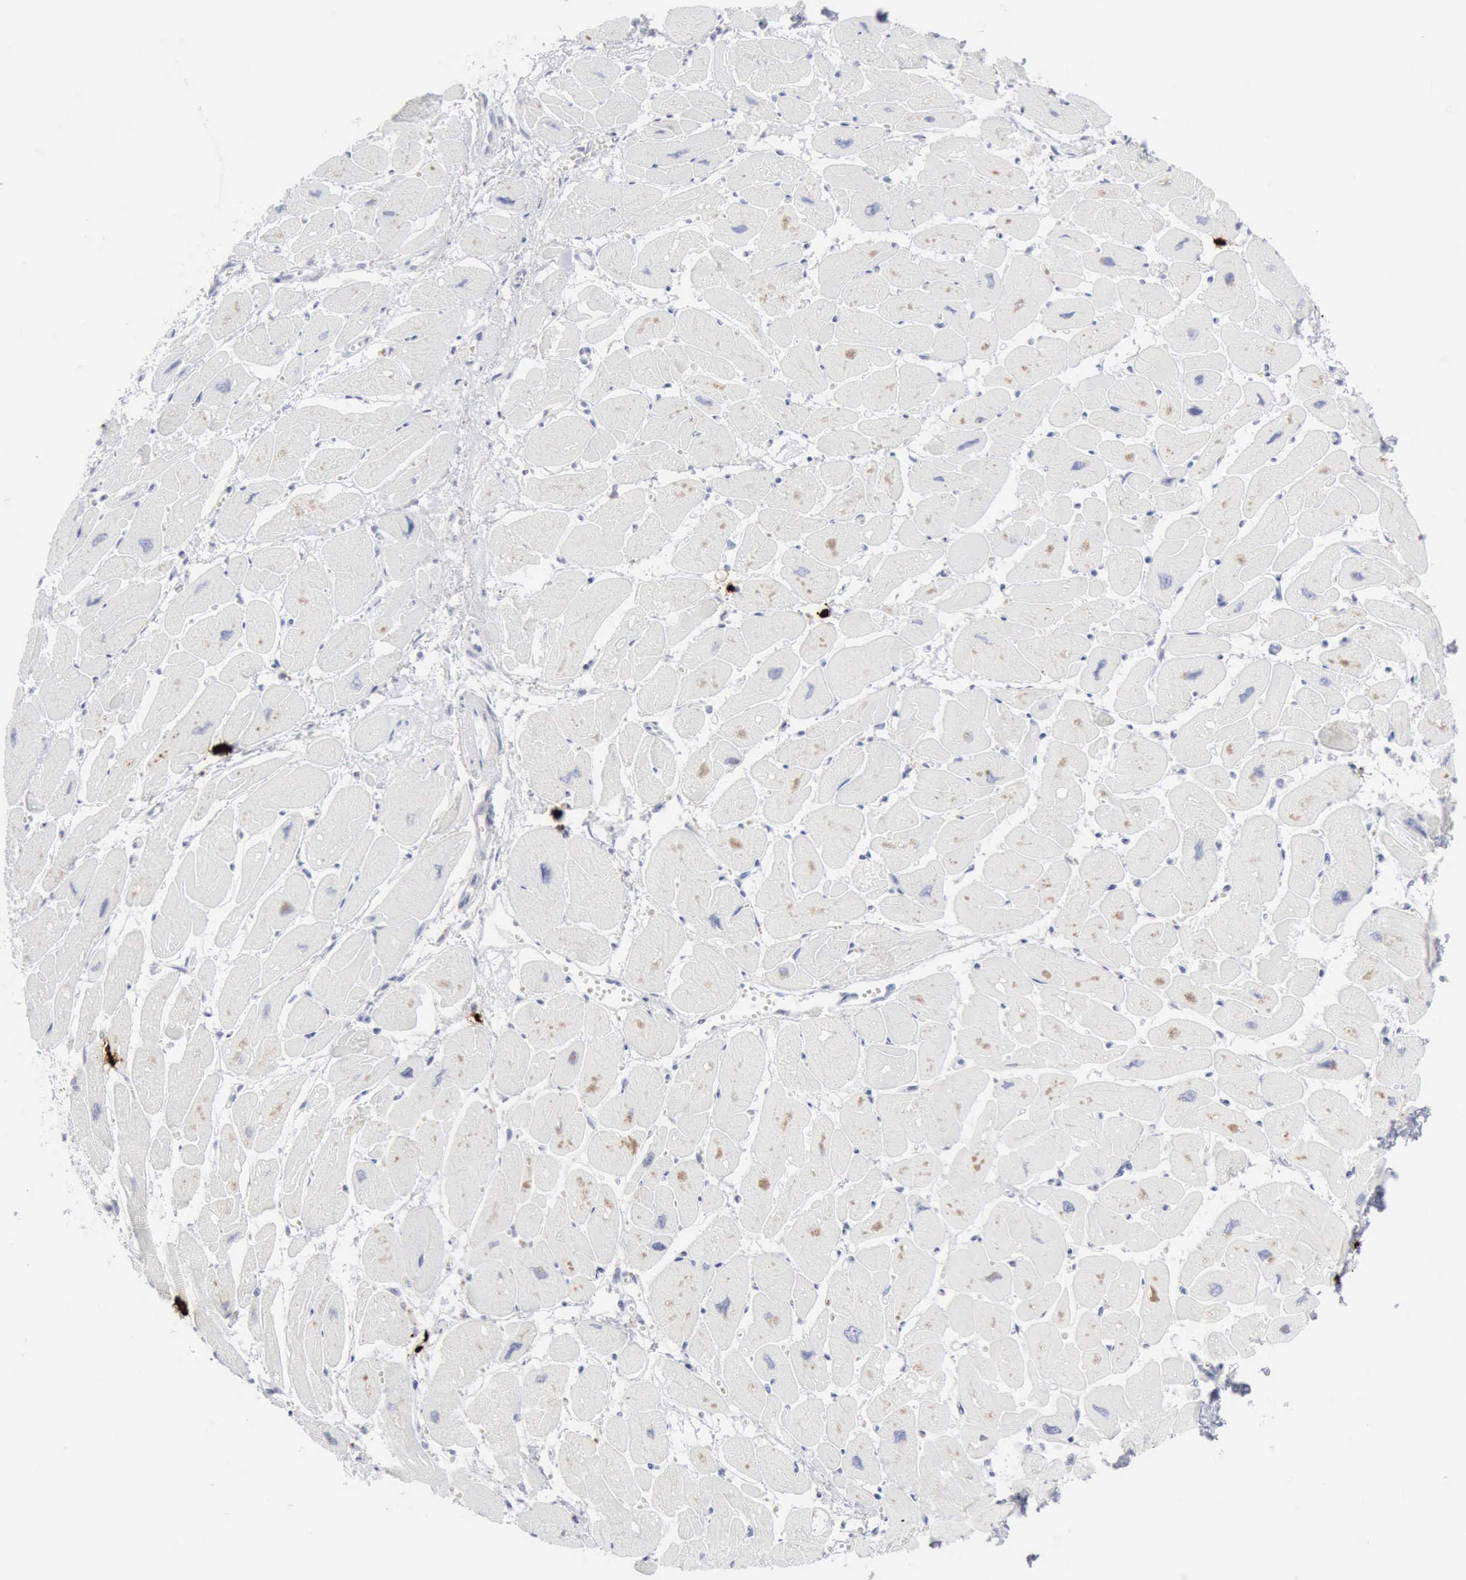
{"staining": {"intensity": "negative", "quantity": "none", "location": "none"}, "tissue": "heart muscle", "cell_type": "Cardiomyocytes", "image_type": "normal", "snomed": [{"axis": "morphology", "description": "Normal tissue, NOS"}, {"axis": "topography", "description": "Heart"}], "caption": "Heart muscle was stained to show a protein in brown. There is no significant staining in cardiomyocytes. Brightfield microscopy of immunohistochemistry stained with DAB (3,3'-diaminobenzidine) (brown) and hematoxylin (blue), captured at high magnification.", "gene": "CMA1", "patient": {"sex": "female", "age": 54}}